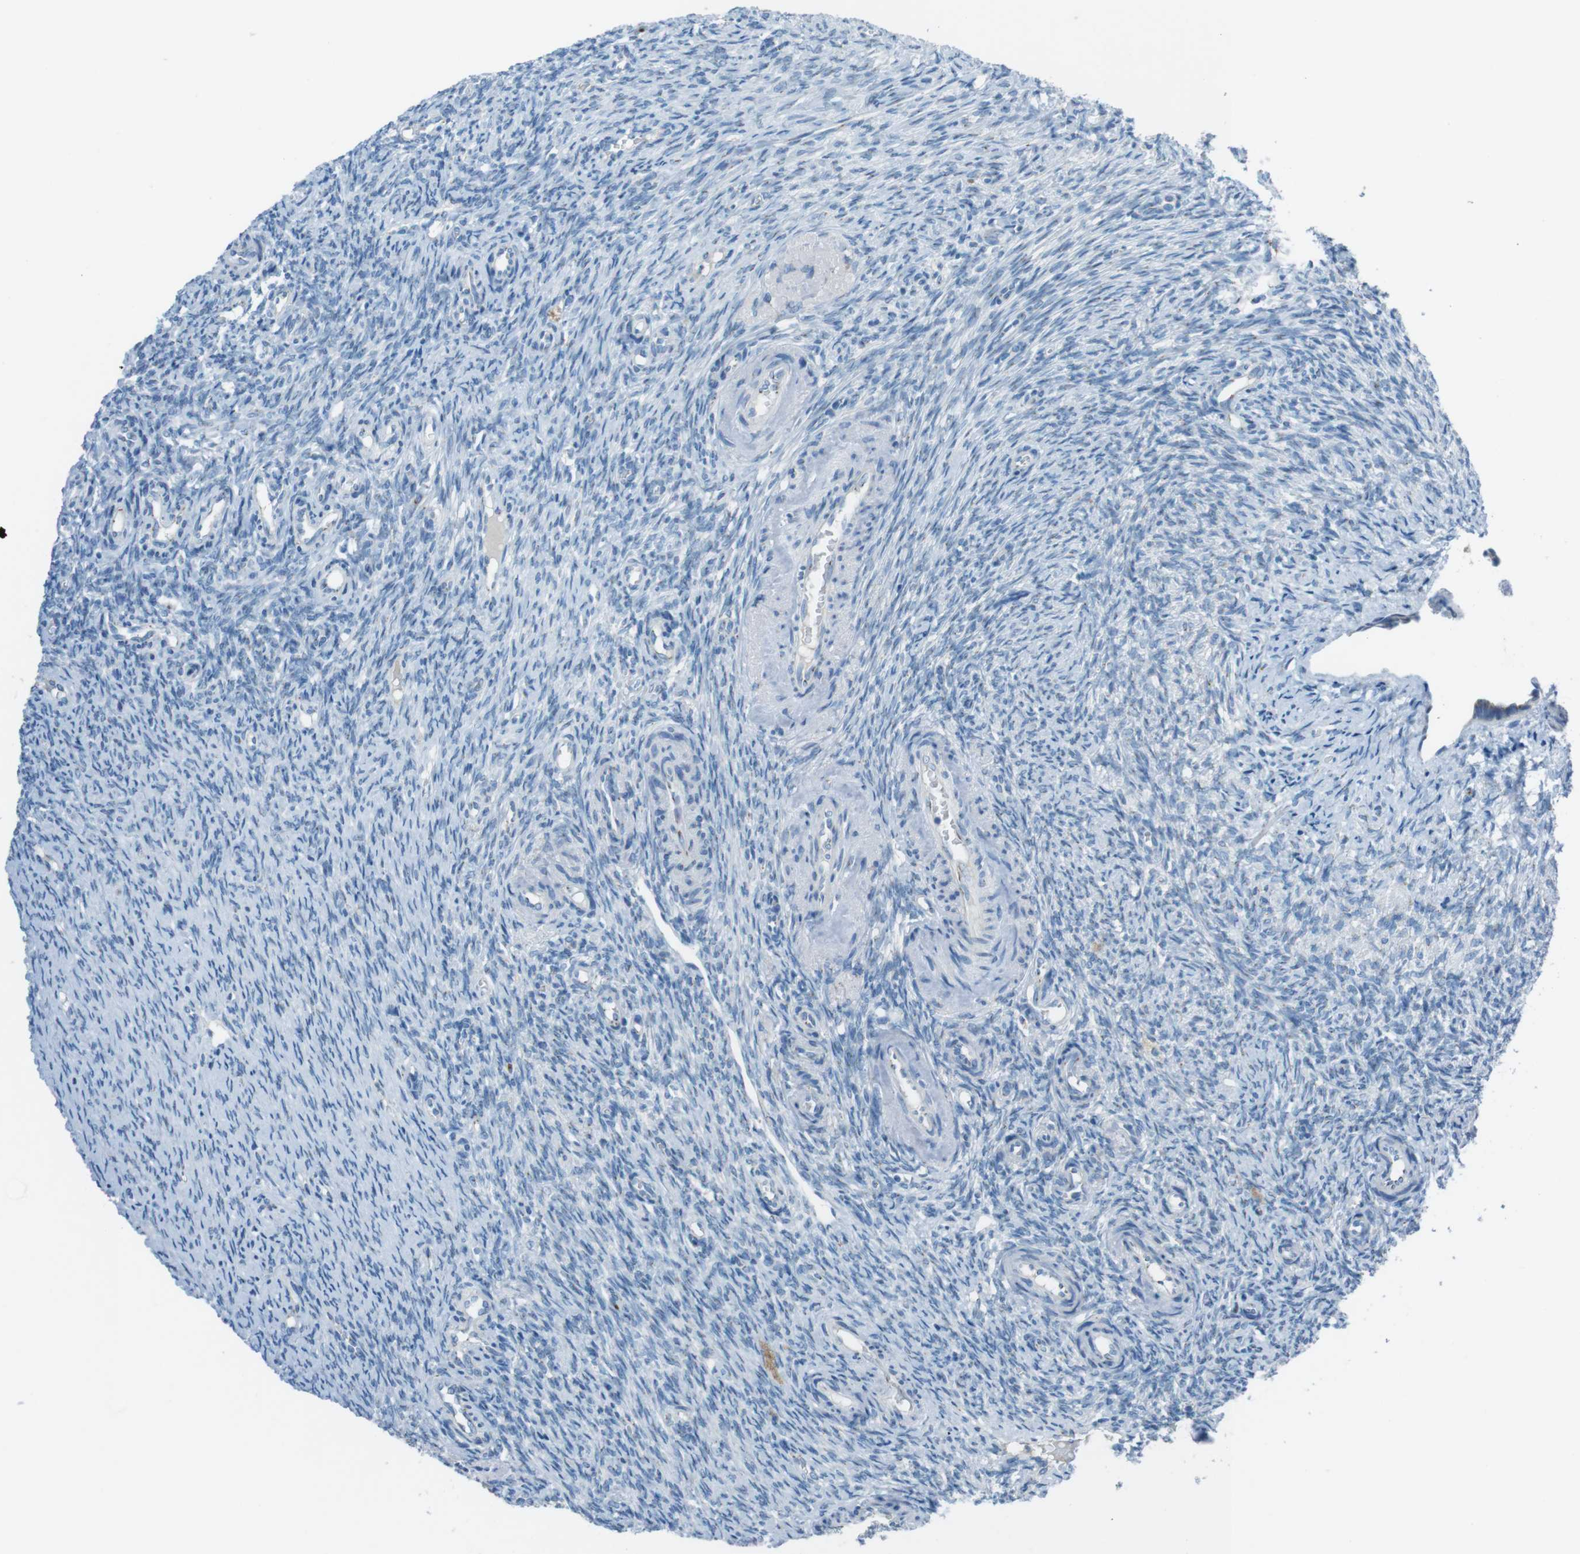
{"staining": {"intensity": "moderate", "quantity": "25%-75%", "location": "cytoplasmic/membranous"}, "tissue": "ovary", "cell_type": "Follicle cells", "image_type": "normal", "snomed": [{"axis": "morphology", "description": "Normal tissue, NOS"}, {"axis": "topography", "description": "Ovary"}], "caption": "Brown immunohistochemical staining in benign human ovary demonstrates moderate cytoplasmic/membranous expression in about 25%-75% of follicle cells. The protein is stained brown, and the nuclei are stained in blue (DAB IHC with brightfield microscopy, high magnification).", "gene": "TXNDC15", "patient": {"sex": "female", "age": 41}}